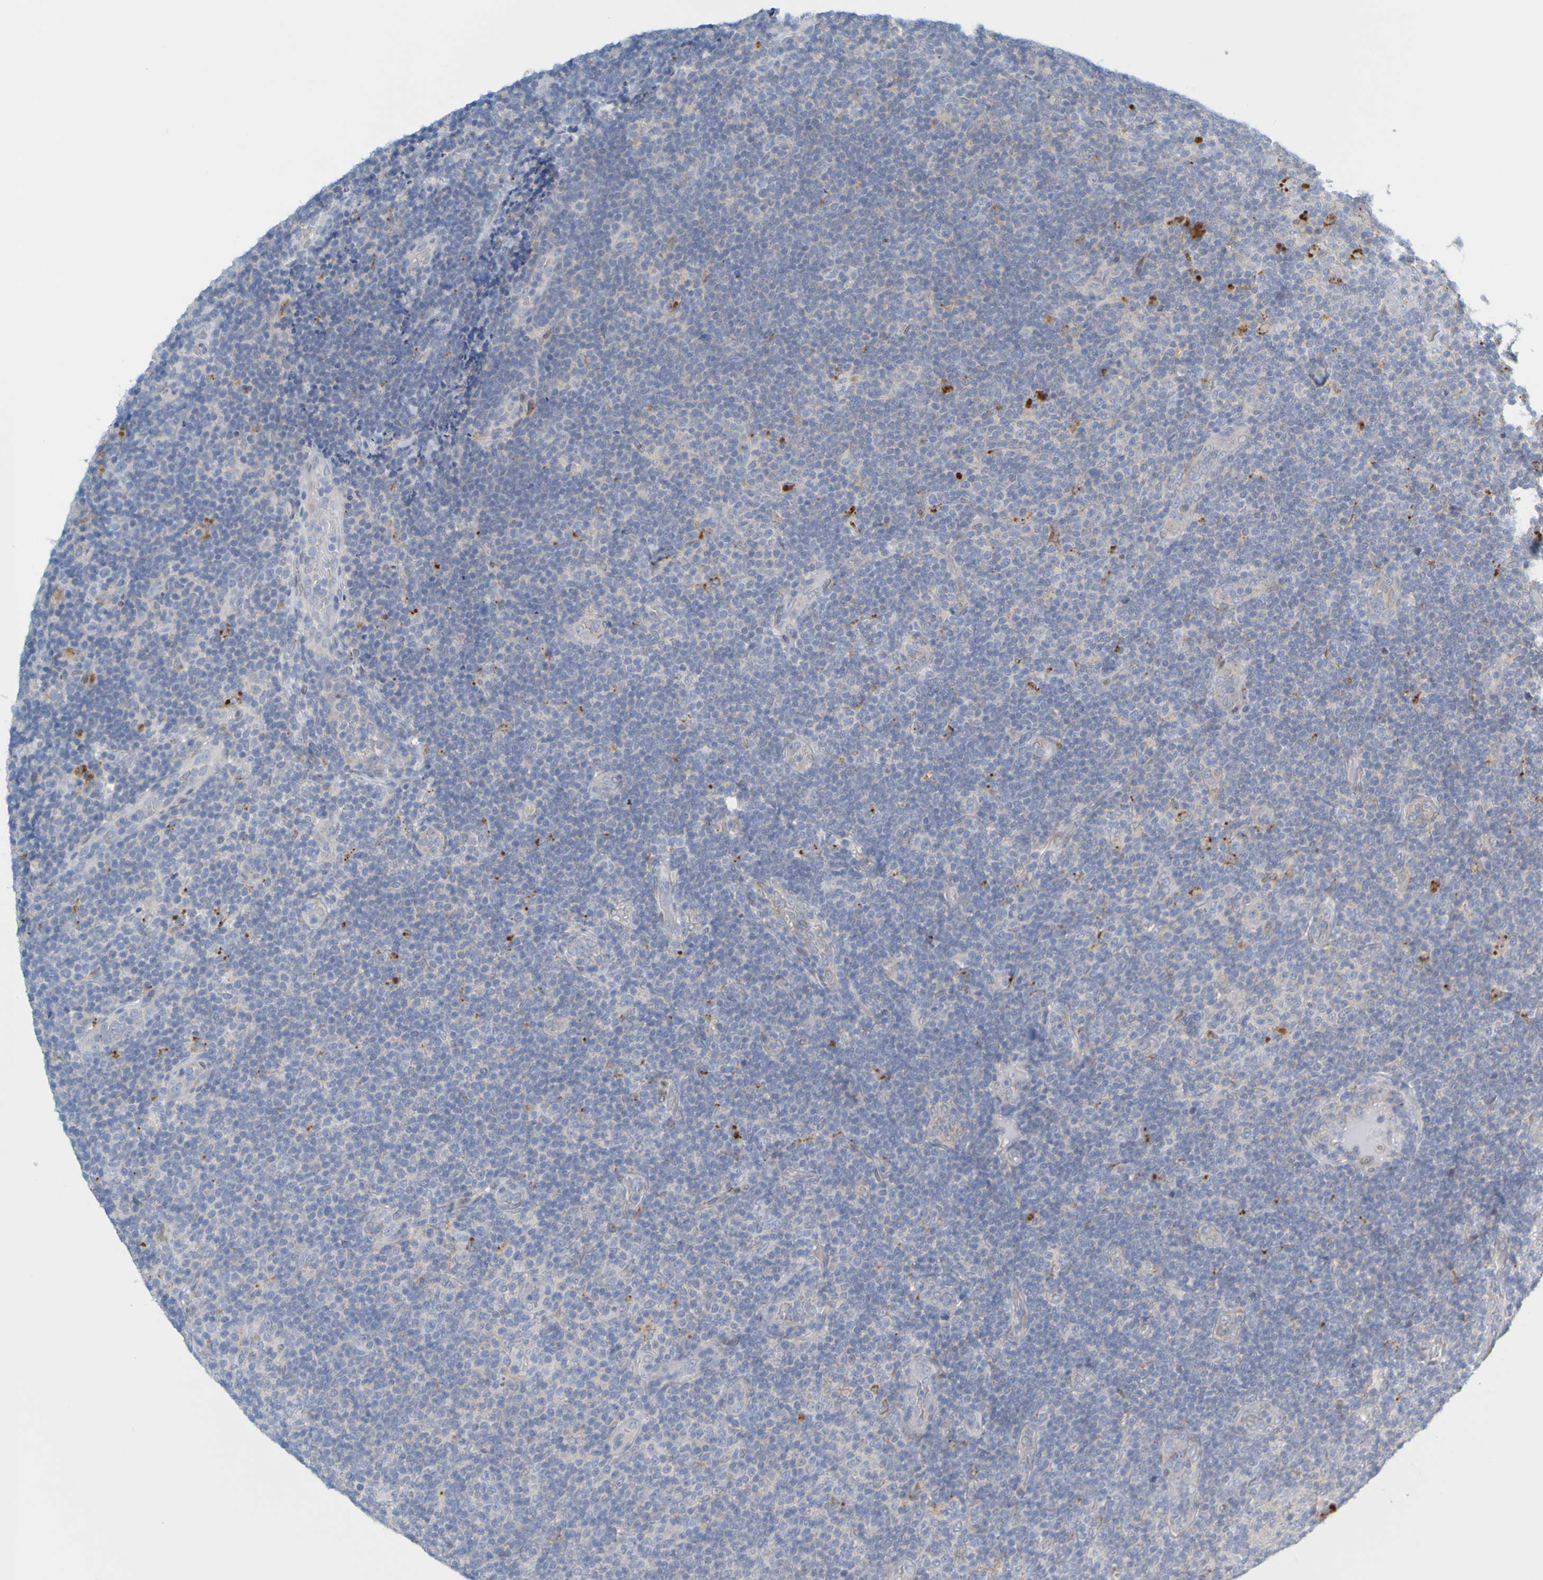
{"staining": {"intensity": "weak", "quantity": "<25%", "location": "cytoplasmic/membranous"}, "tissue": "lymphoma", "cell_type": "Tumor cells", "image_type": "cancer", "snomed": [{"axis": "morphology", "description": "Malignant lymphoma, non-Hodgkin's type, Low grade"}, {"axis": "topography", "description": "Lymph node"}], "caption": "High power microscopy photomicrograph of an immunohistochemistry (IHC) image of lymphoma, revealing no significant positivity in tumor cells.", "gene": "MAG", "patient": {"sex": "male", "age": 83}}